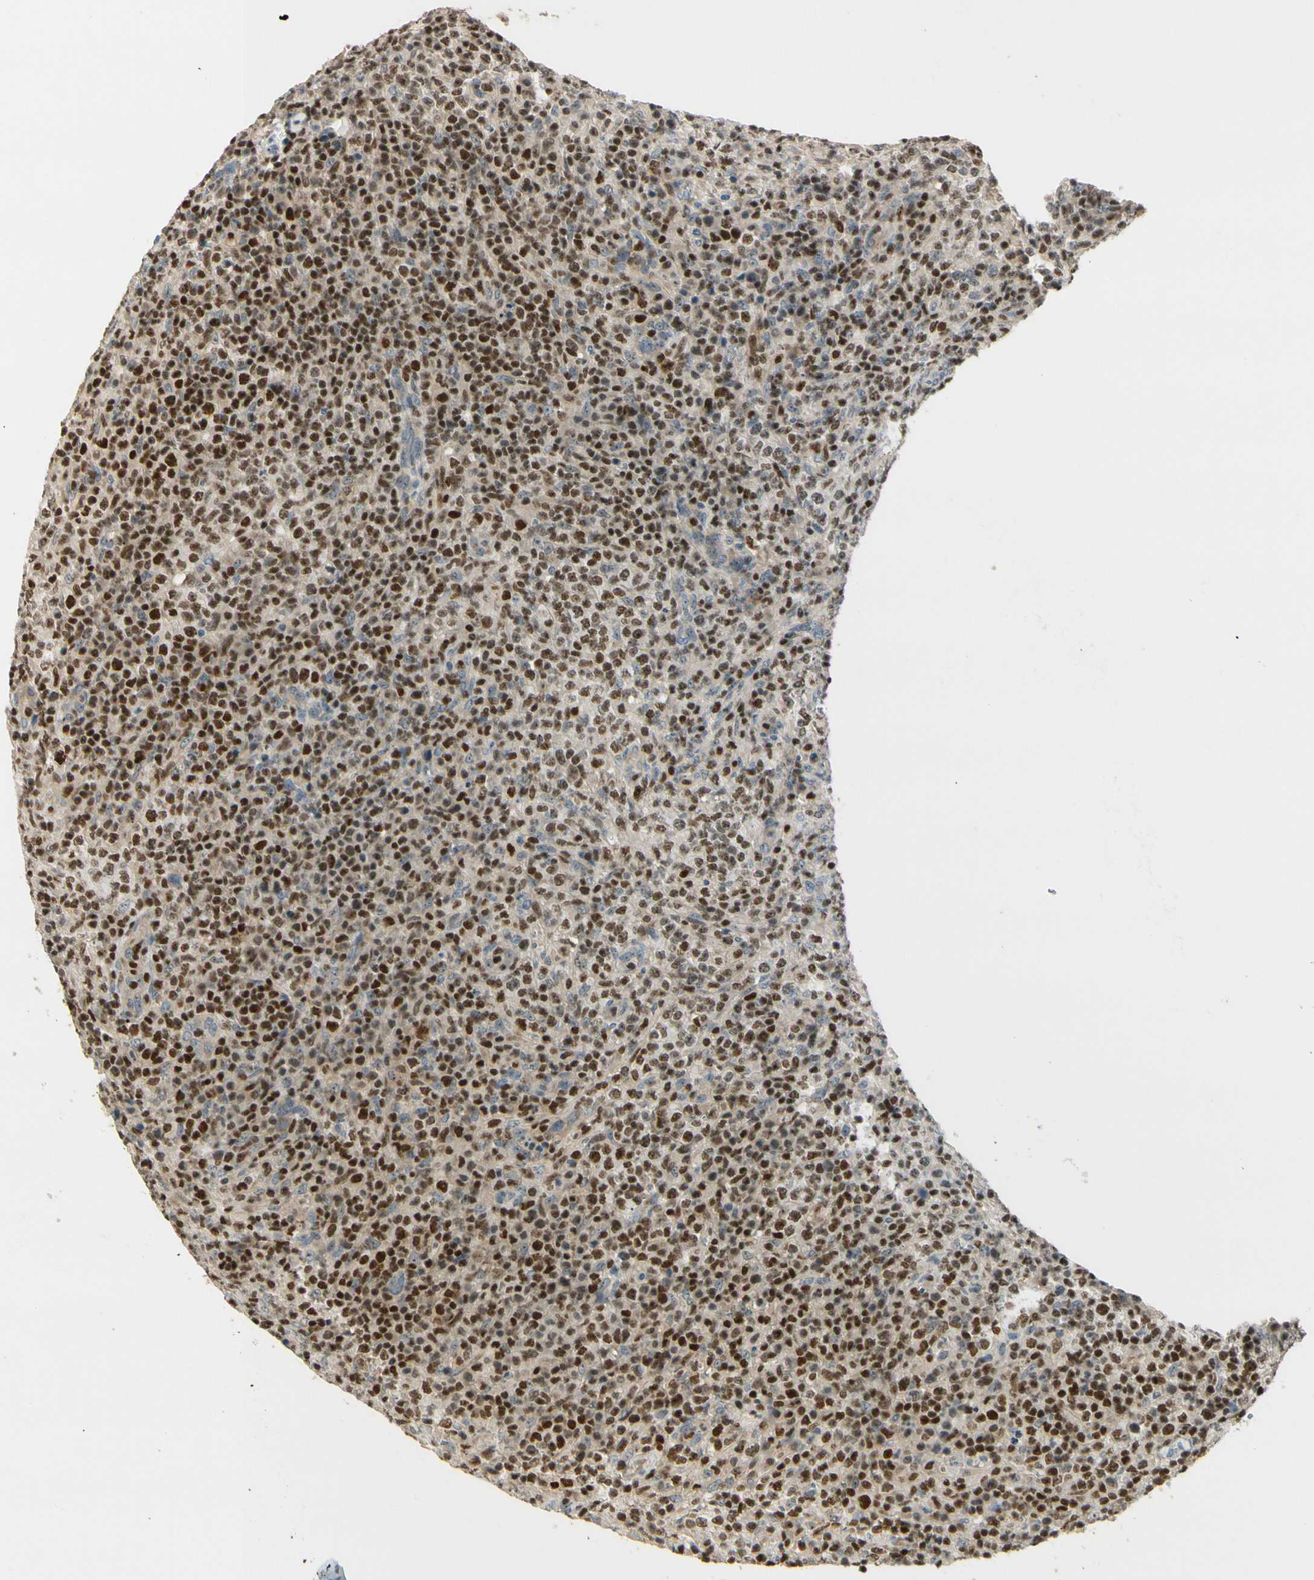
{"staining": {"intensity": "strong", "quantity": ">75%", "location": "cytoplasmic/membranous,nuclear"}, "tissue": "lymphoma", "cell_type": "Tumor cells", "image_type": "cancer", "snomed": [{"axis": "morphology", "description": "Malignant lymphoma, non-Hodgkin's type, High grade"}, {"axis": "topography", "description": "Lymph node"}], "caption": "Immunohistochemical staining of human malignant lymphoma, non-Hodgkin's type (high-grade) reveals strong cytoplasmic/membranous and nuclear protein expression in about >75% of tumor cells.", "gene": "NFYA", "patient": {"sex": "female", "age": 76}}